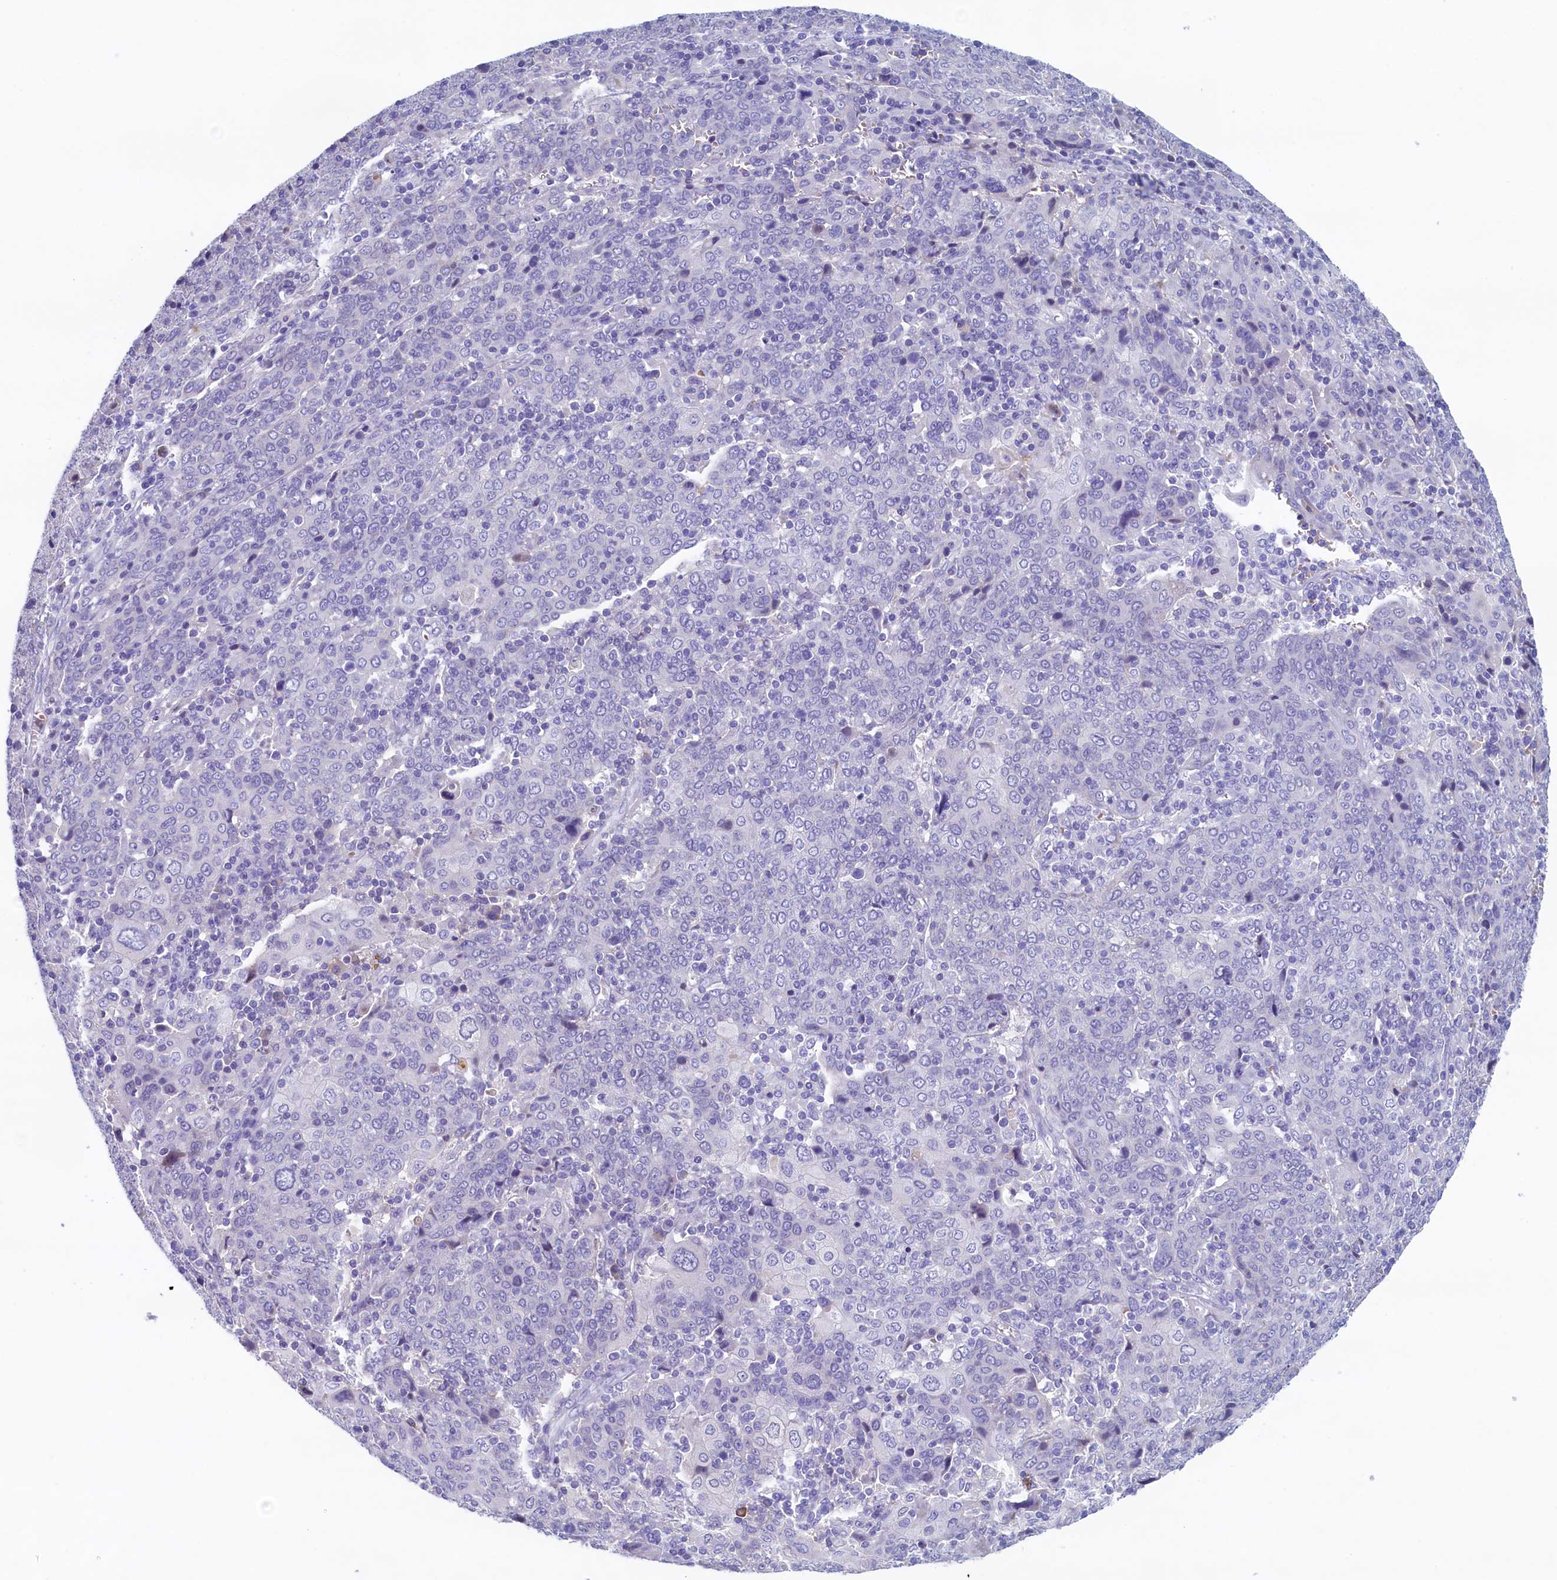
{"staining": {"intensity": "negative", "quantity": "none", "location": "none"}, "tissue": "cervical cancer", "cell_type": "Tumor cells", "image_type": "cancer", "snomed": [{"axis": "morphology", "description": "Squamous cell carcinoma, NOS"}, {"axis": "topography", "description": "Cervix"}], "caption": "Tumor cells show no significant protein positivity in squamous cell carcinoma (cervical).", "gene": "GUCA1C", "patient": {"sex": "female", "age": 67}}